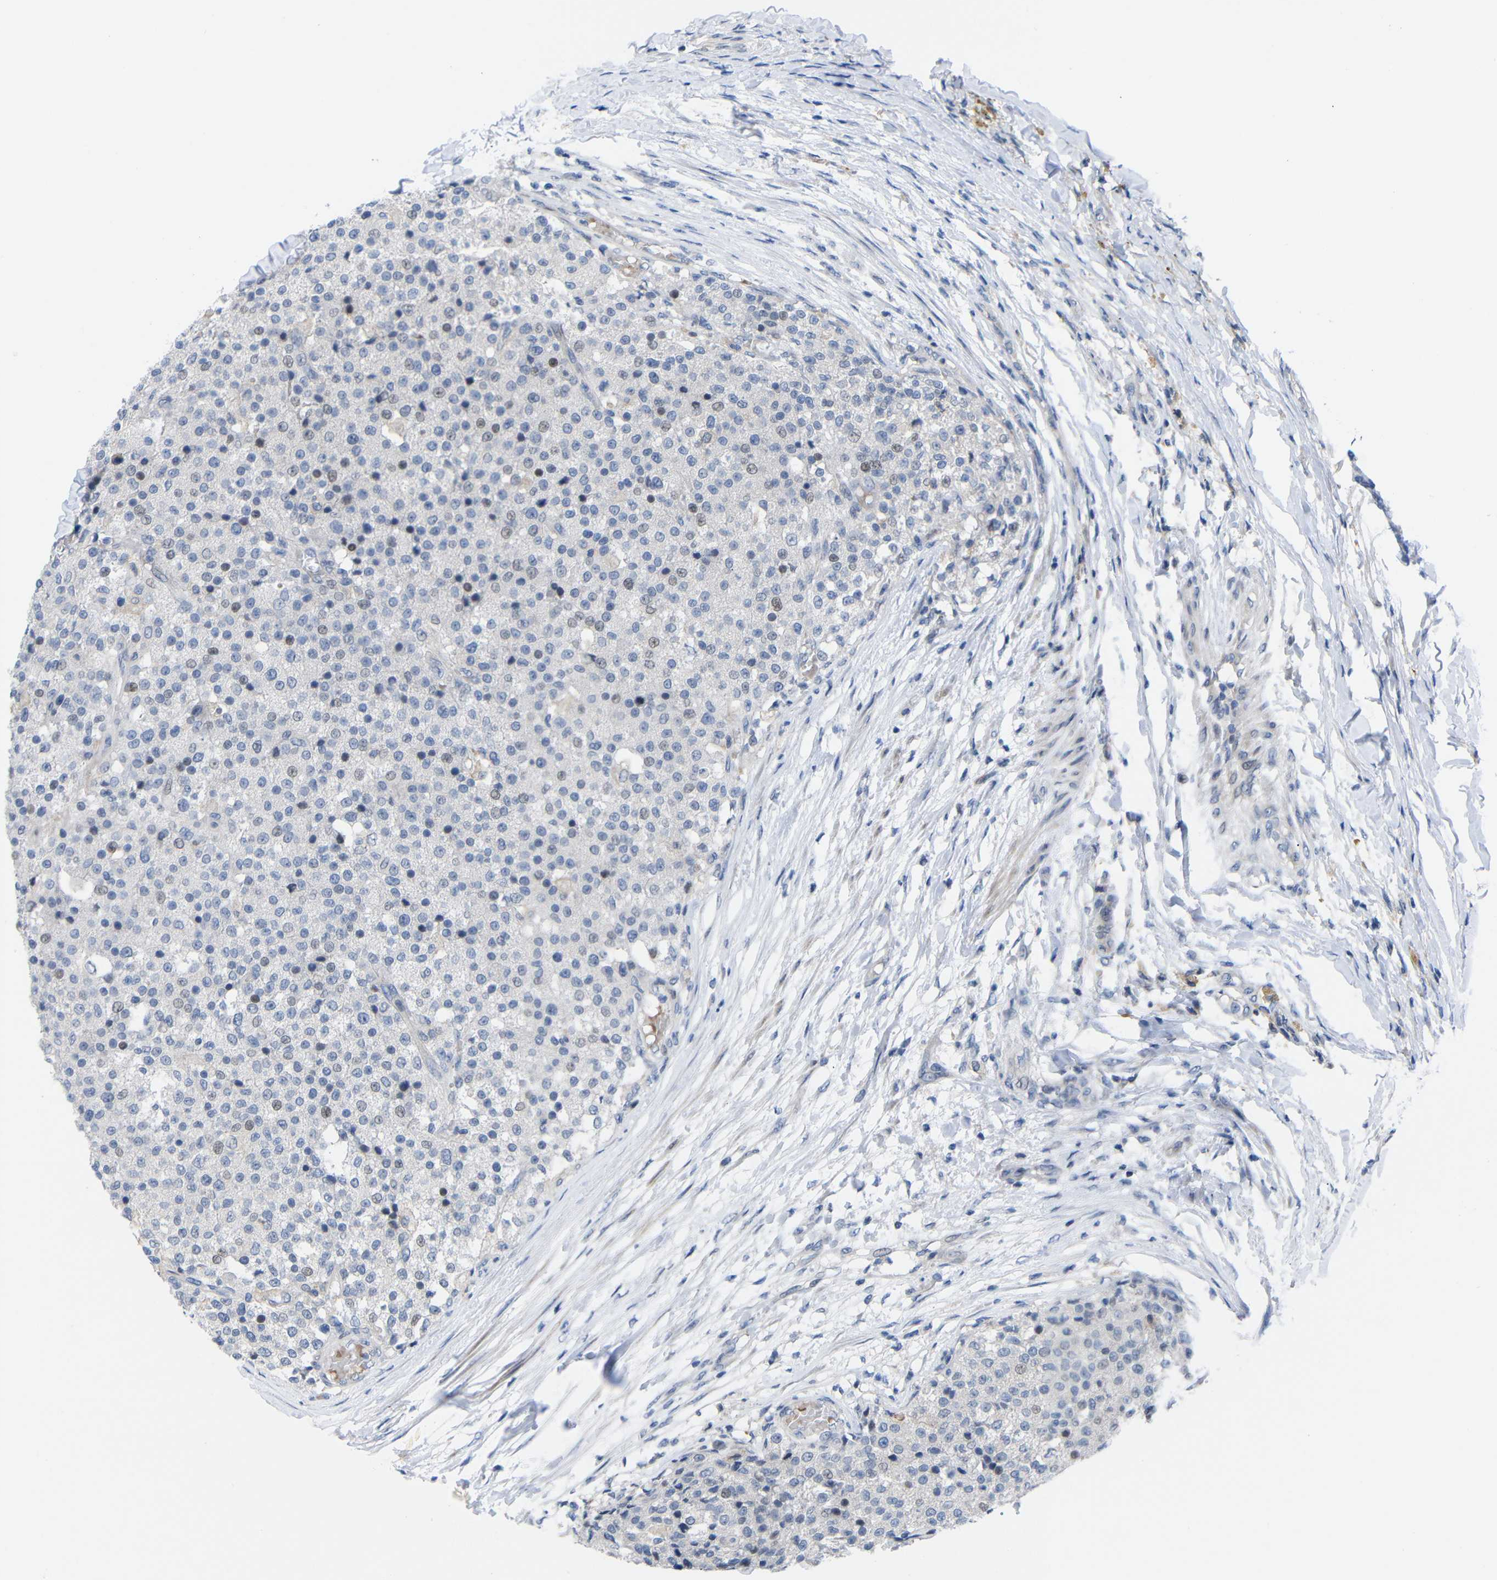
{"staining": {"intensity": "moderate", "quantity": "<25%", "location": "nuclear"}, "tissue": "testis cancer", "cell_type": "Tumor cells", "image_type": "cancer", "snomed": [{"axis": "morphology", "description": "Seminoma, NOS"}, {"axis": "topography", "description": "Testis"}], "caption": "The immunohistochemical stain shows moderate nuclear staining in tumor cells of testis cancer tissue.", "gene": "CMTM1", "patient": {"sex": "male", "age": 59}}